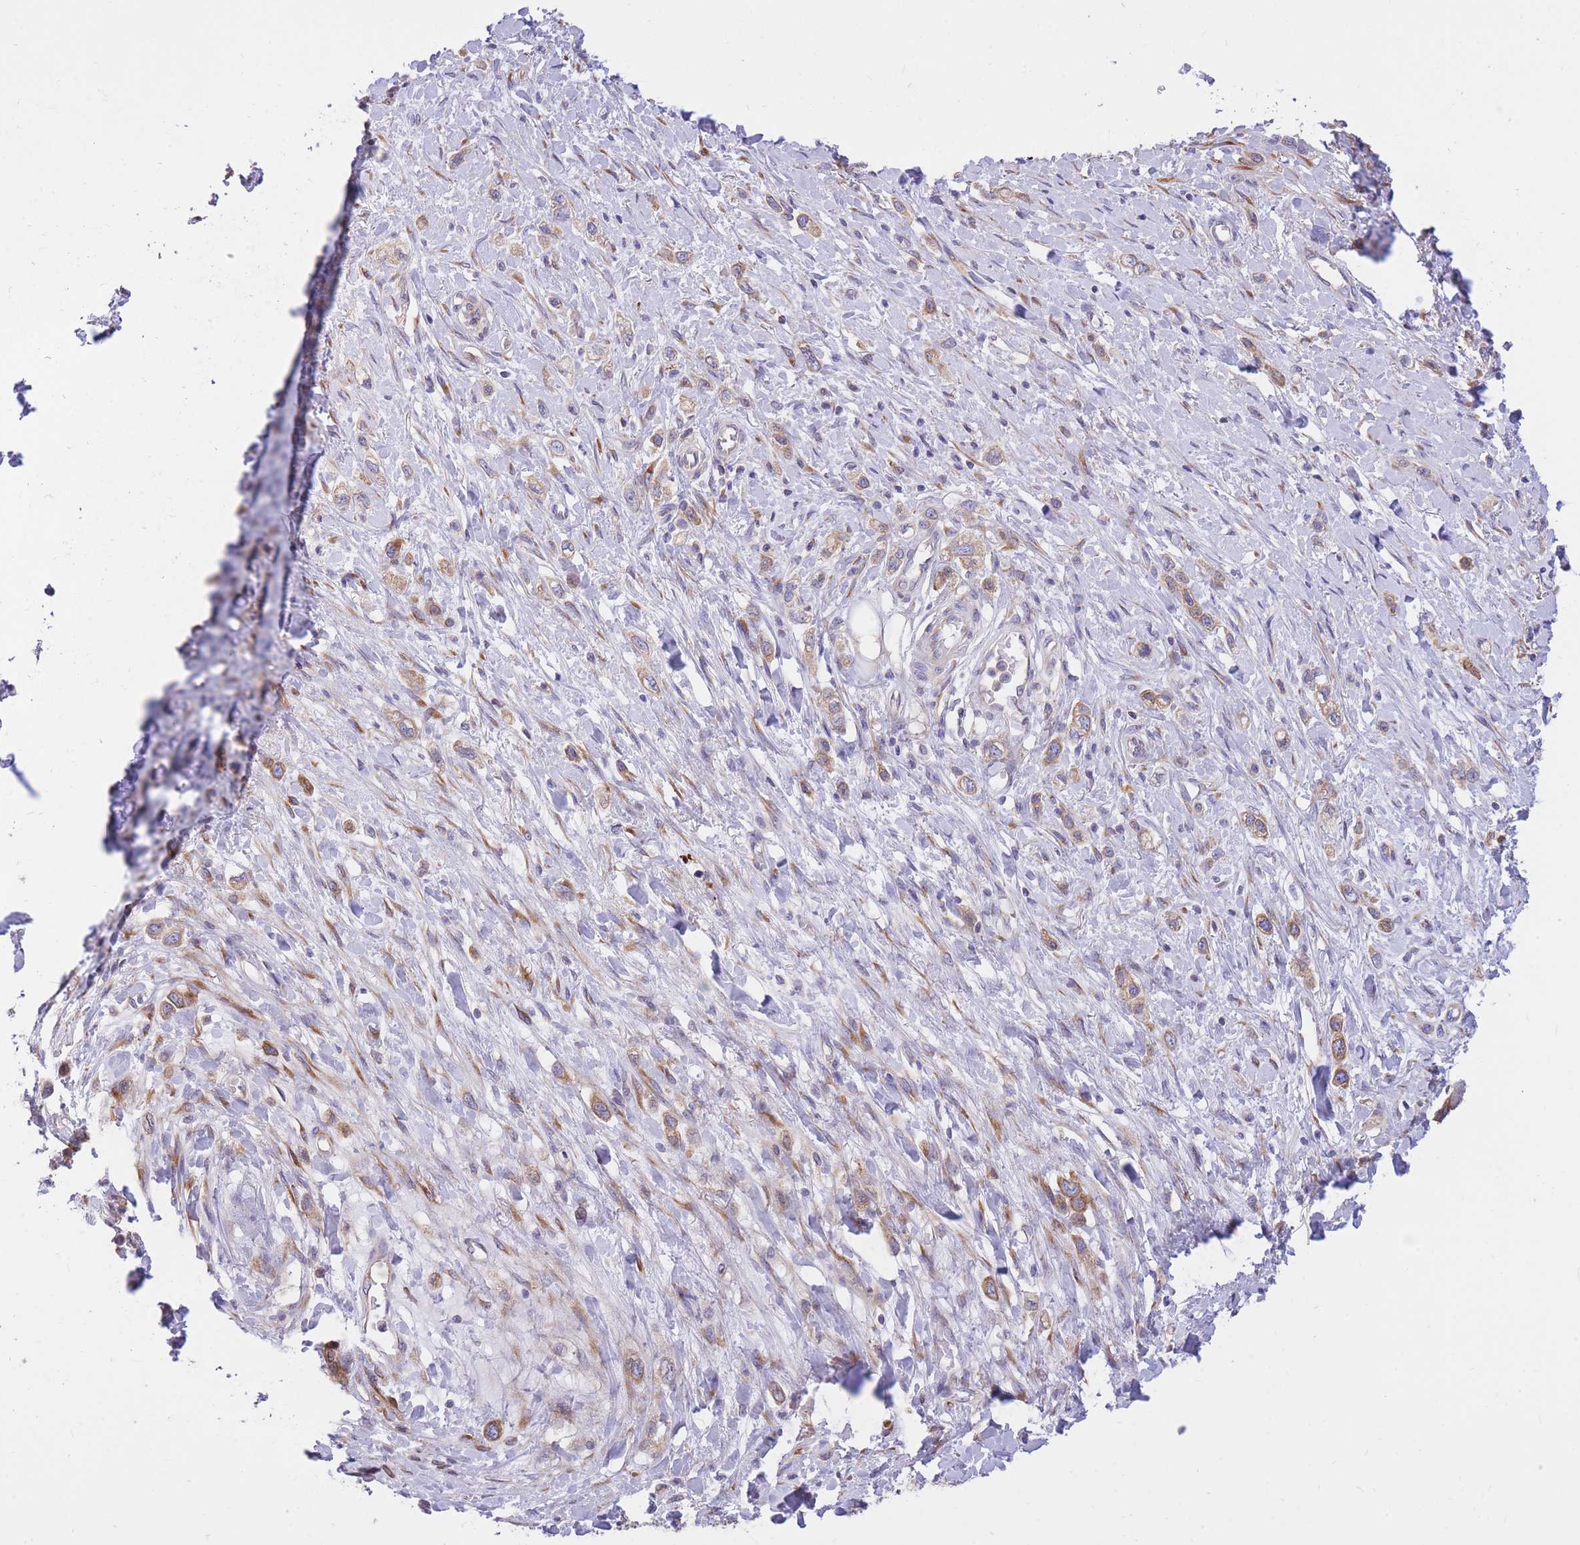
{"staining": {"intensity": "moderate", "quantity": ">75%", "location": "cytoplasmic/membranous"}, "tissue": "stomach cancer", "cell_type": "Tumor cells", "image_type": "cancer", "snomed": [{"axis": "morphology", "description": "Adenocarcinoma, NOS"}, {"axis": "topography", "description": "Stomach"}], "caption": "Immunohistochemistry photomicrograph of stomach adenocarcinoma stained for a protein (brown), which shows medium levels of moderate cytoplasmic/membranous staining in approximately >75% of tumor cells.", "gene": "GBP7", "patient": {"sex": "female", "age": 65}}